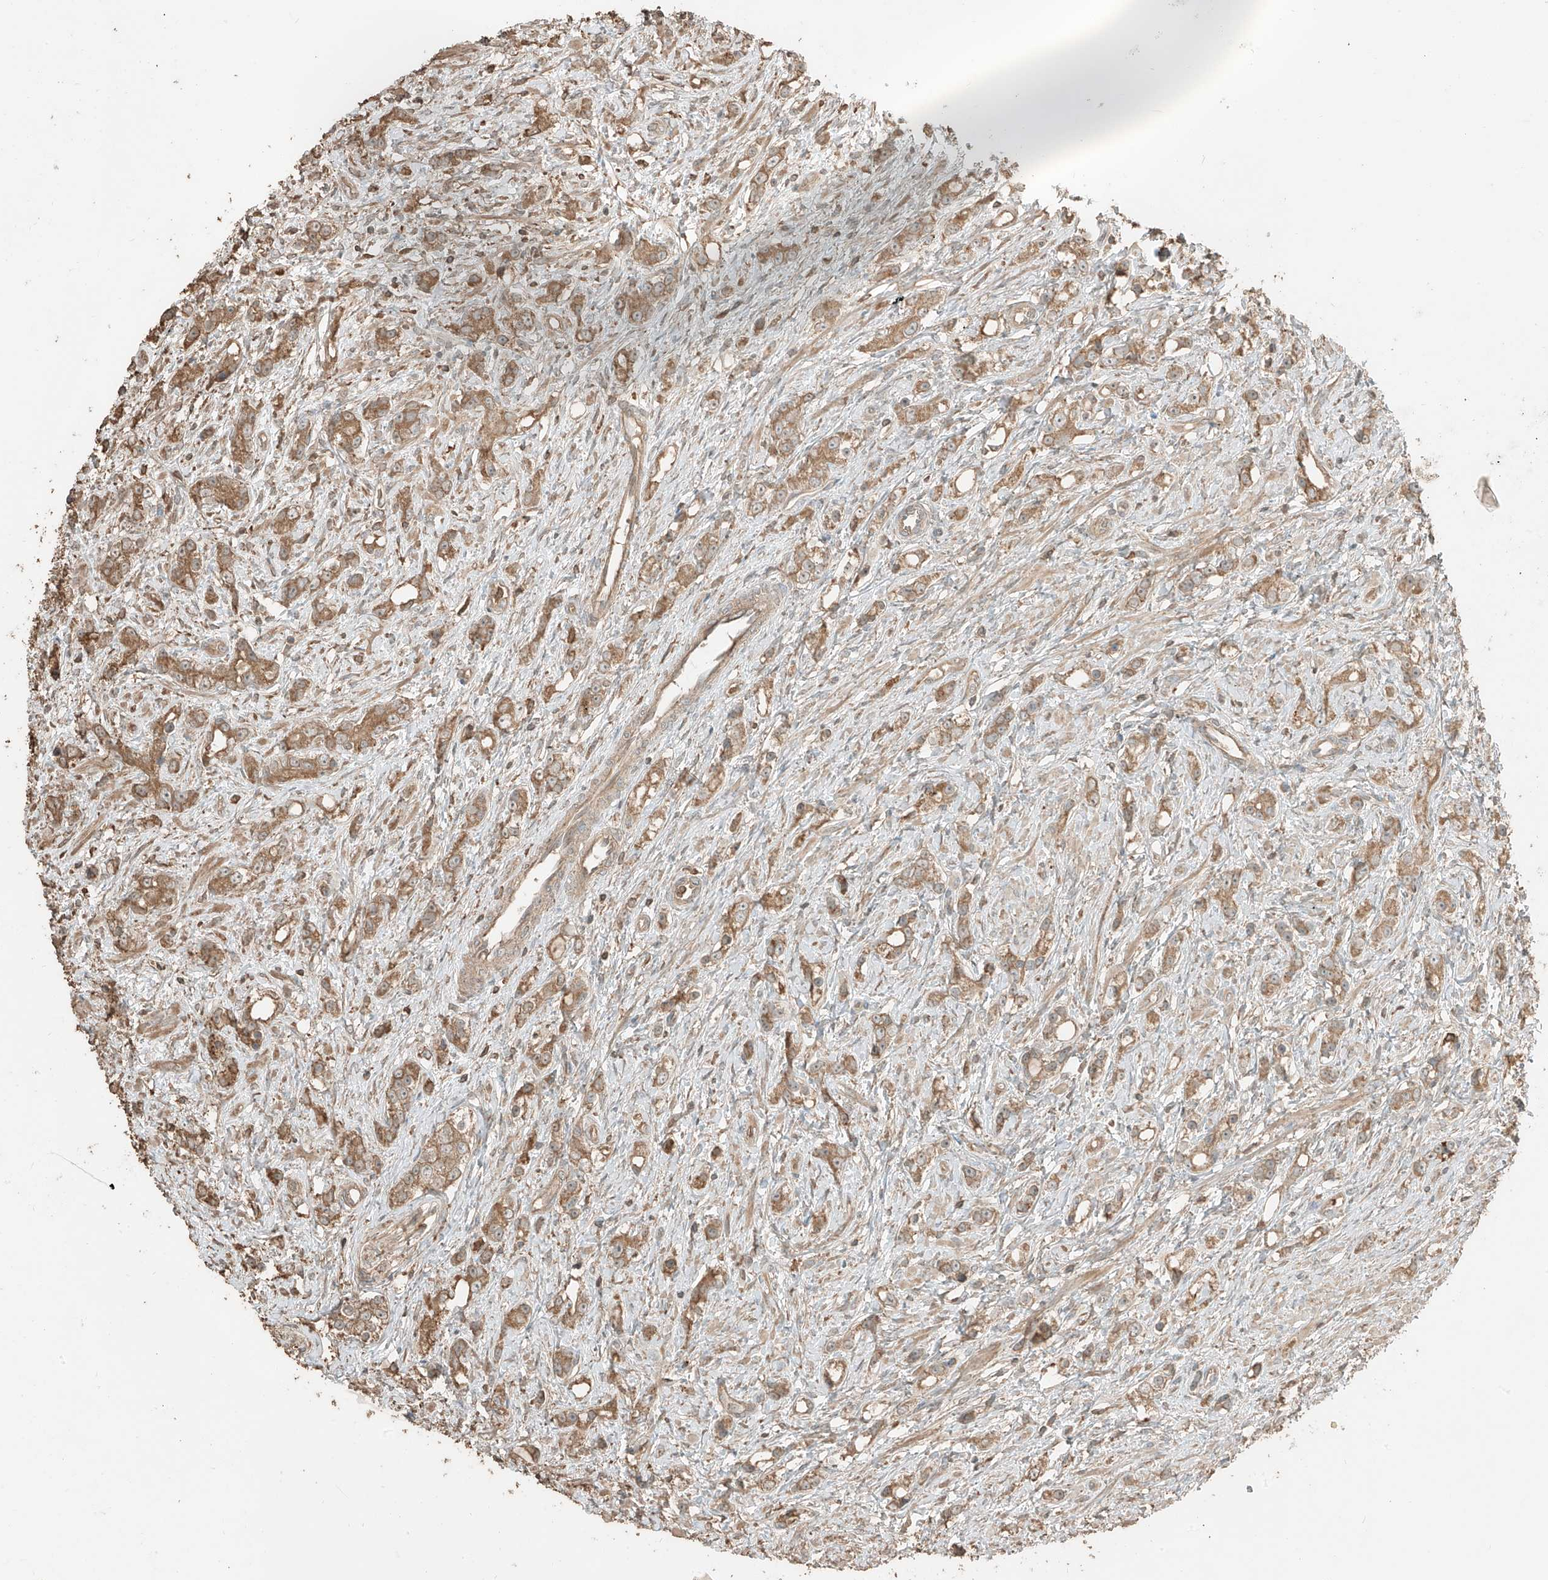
{"staining": {"intensity": "moderate", "quantity": ">75%", "location": "cytoplasmic/membranous"}, "tissue": "prostate cancer", "cell_type": "Tumor cells", "image_type": "cancer", "snomed": [{"axis": "morphology", "description": "Adenocarcinoma, High grade"}, {"axis": "topography", "description": "Prostate"}], "caption": "Immunohistochemical staining of human prostate cancer (high-grade adenocarcinoma) displays medium levels of moderate cytoplasmic/membranous positivity in about >75% of tumor cells. (DAB (3,3'-diaminobenzidine) IHC with brightfield microscopy, high magnification).", "gene": "RFTN2", "patient": {"sex": "male", "age": 63}}